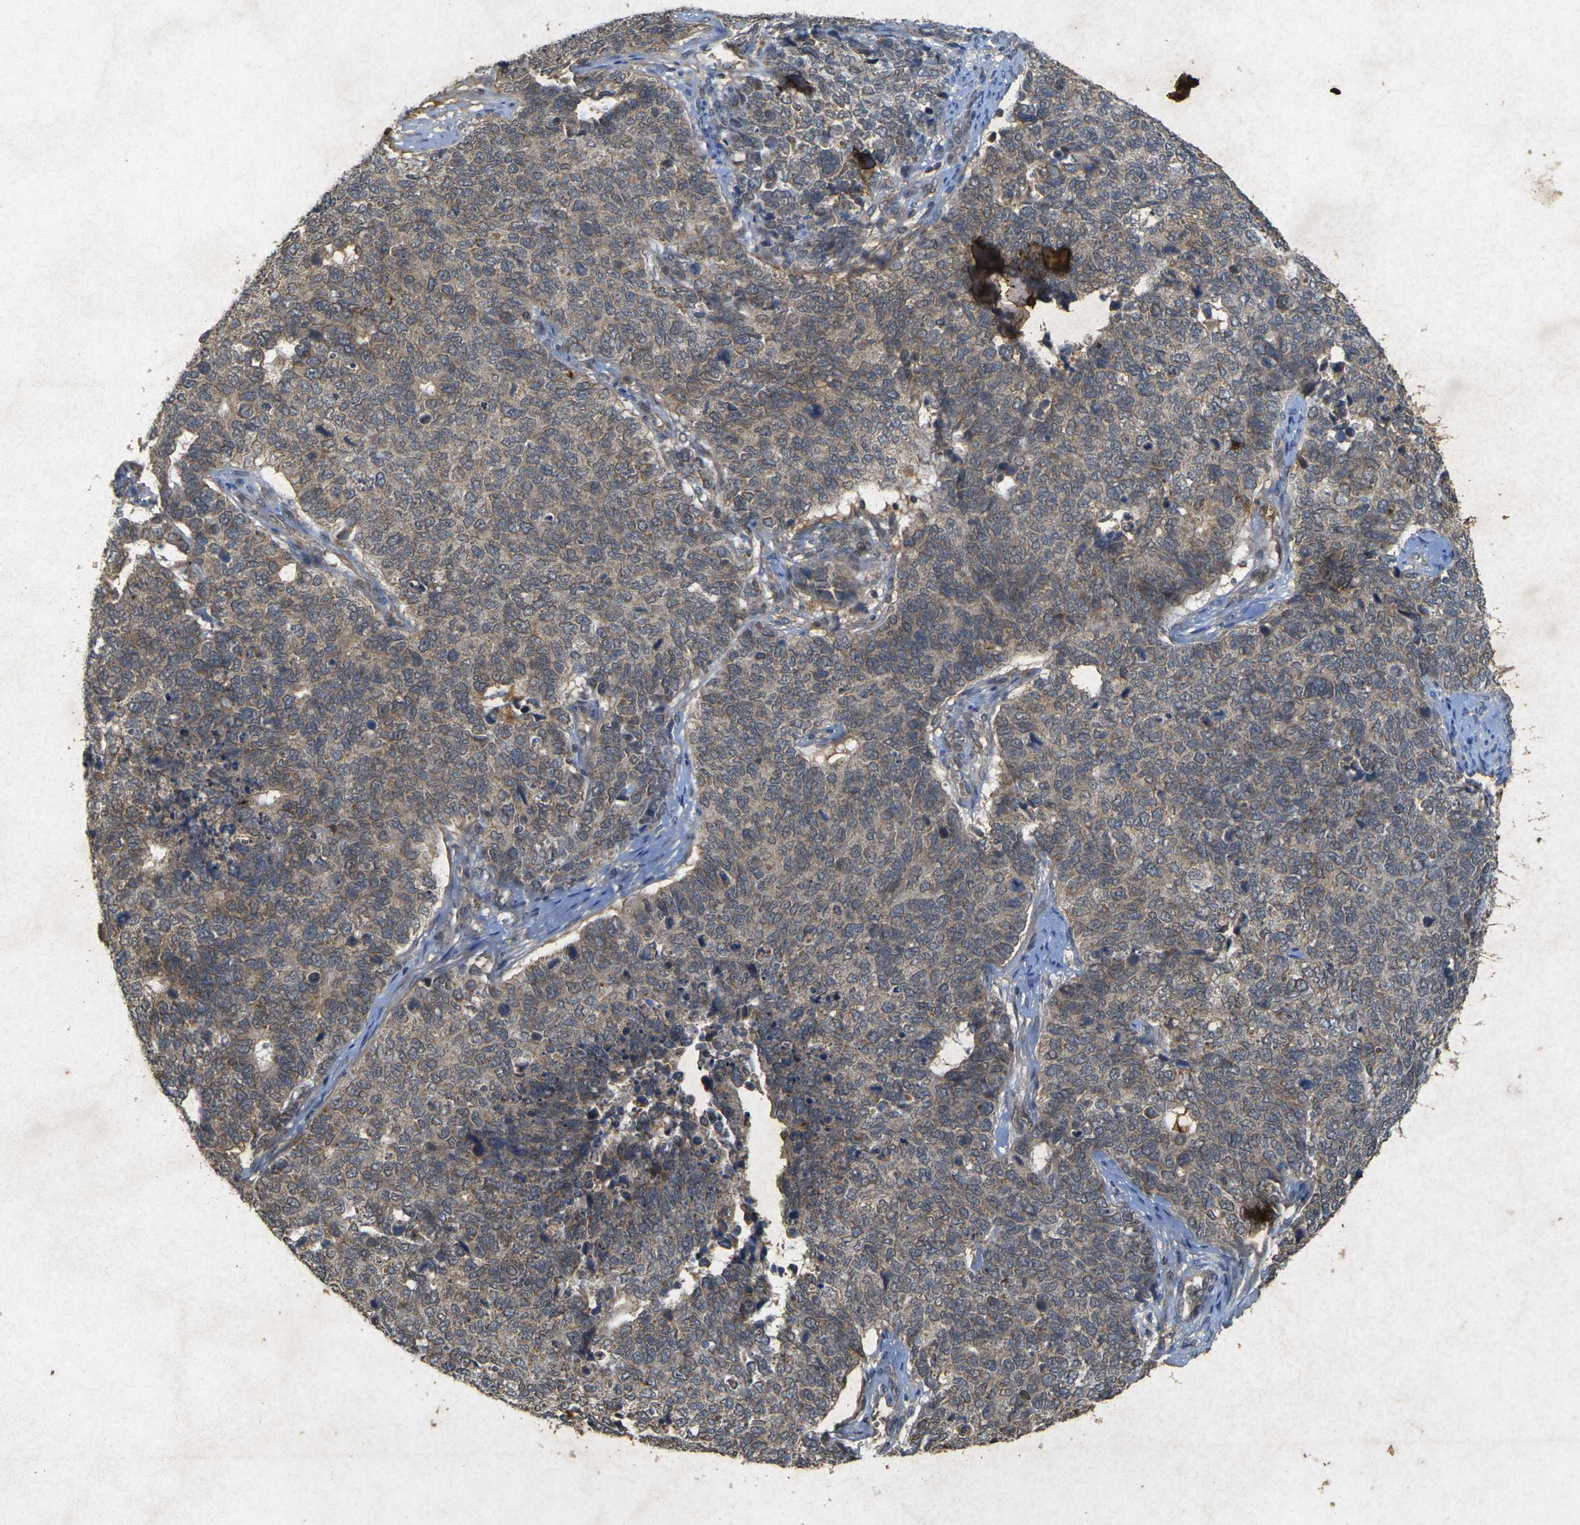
{"staining": {"intensity": "weak", "quantity": ">75%", "location": "cytoplasmic/membranous"}, "tissue": "cervical cancer", "cell_type": "Tumor cells", "image_type": "cancer", "snomed": [{"axis": "morphology", "description": "Squamous cell carcinoma, NOS"}, {"axis": "topography", "description": "Cervix"}], "caption": "Immunohistochemical staining of squamous cell carcinoma (cervical) demonstrates weak cytoplasmic/membranous protein staining in approximately >75% of tumor cells. (DAB IHC, brown staining for protein, blue staining for nuclei).", "gene": "ERN1", "patient": {"sex": "female", "age": 63}}